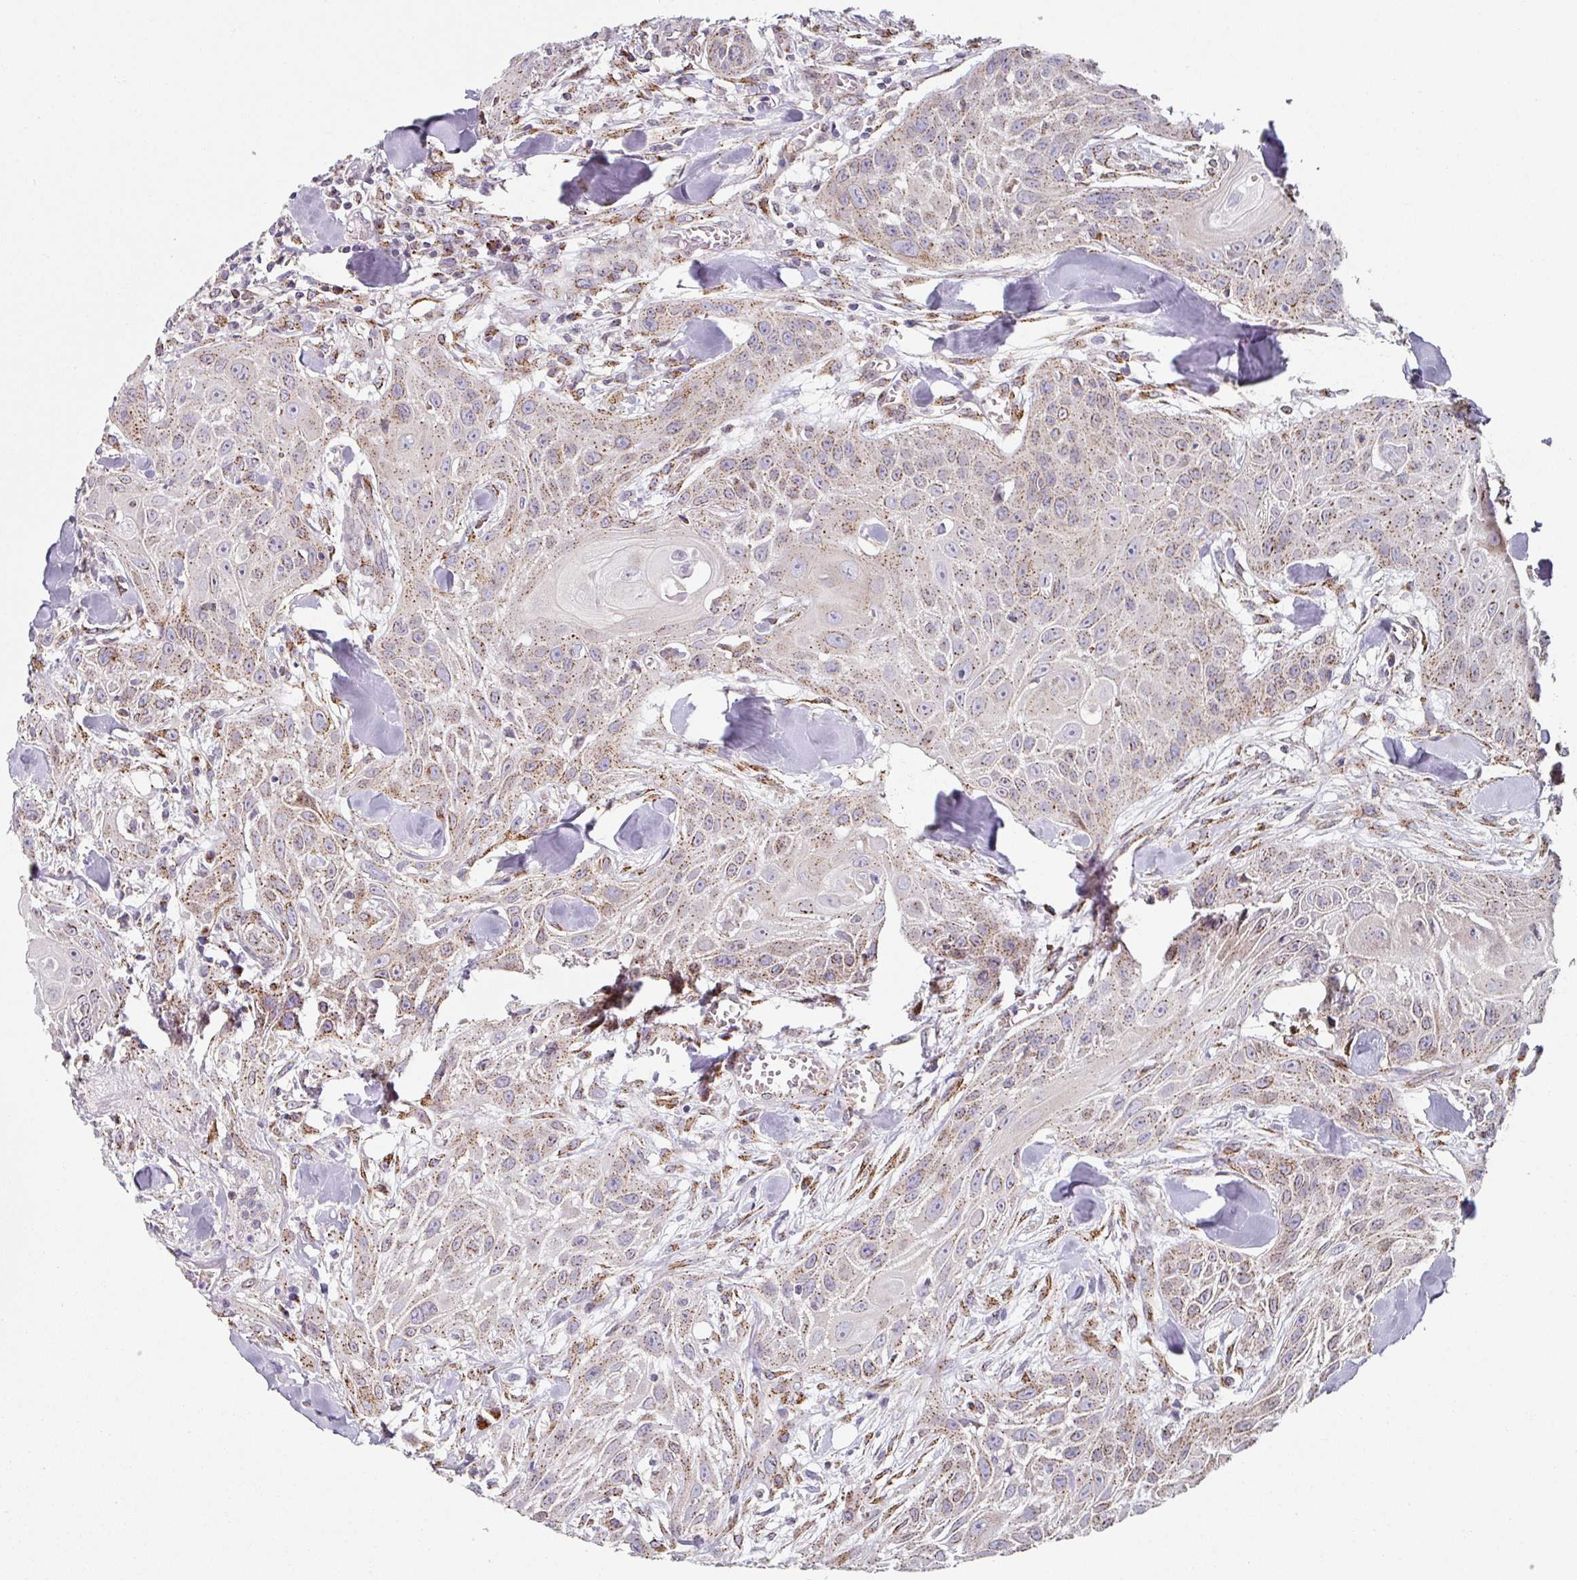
{"staining": {"intensity": "weak", "quantity": "25%-75%", "location": "cytoplasmic/membranous"}, "tissue": "head and neck cancer", "cell_type": "Tumor cells", "image_type": "cancer", "snomed": [{"axis": "morphology", "description": "Squamous cell carcinoma, NOS"}, {"axis": "topography", "description": "Lymph node"}, {"axis": "topography", "description": "Salivary gland"}, {"axis": "topography", "description": "Head-Neck"}], "caption": "Immunohistochemical staining of squamous cell carcinoma (head and neck) reveals low levels of weak cytoplasmic/membranous protein positivity in approximately 25%-75% of tumor cells.", "gene": "CCDC85B", "patient": {"sex": "female", "age": 74}}